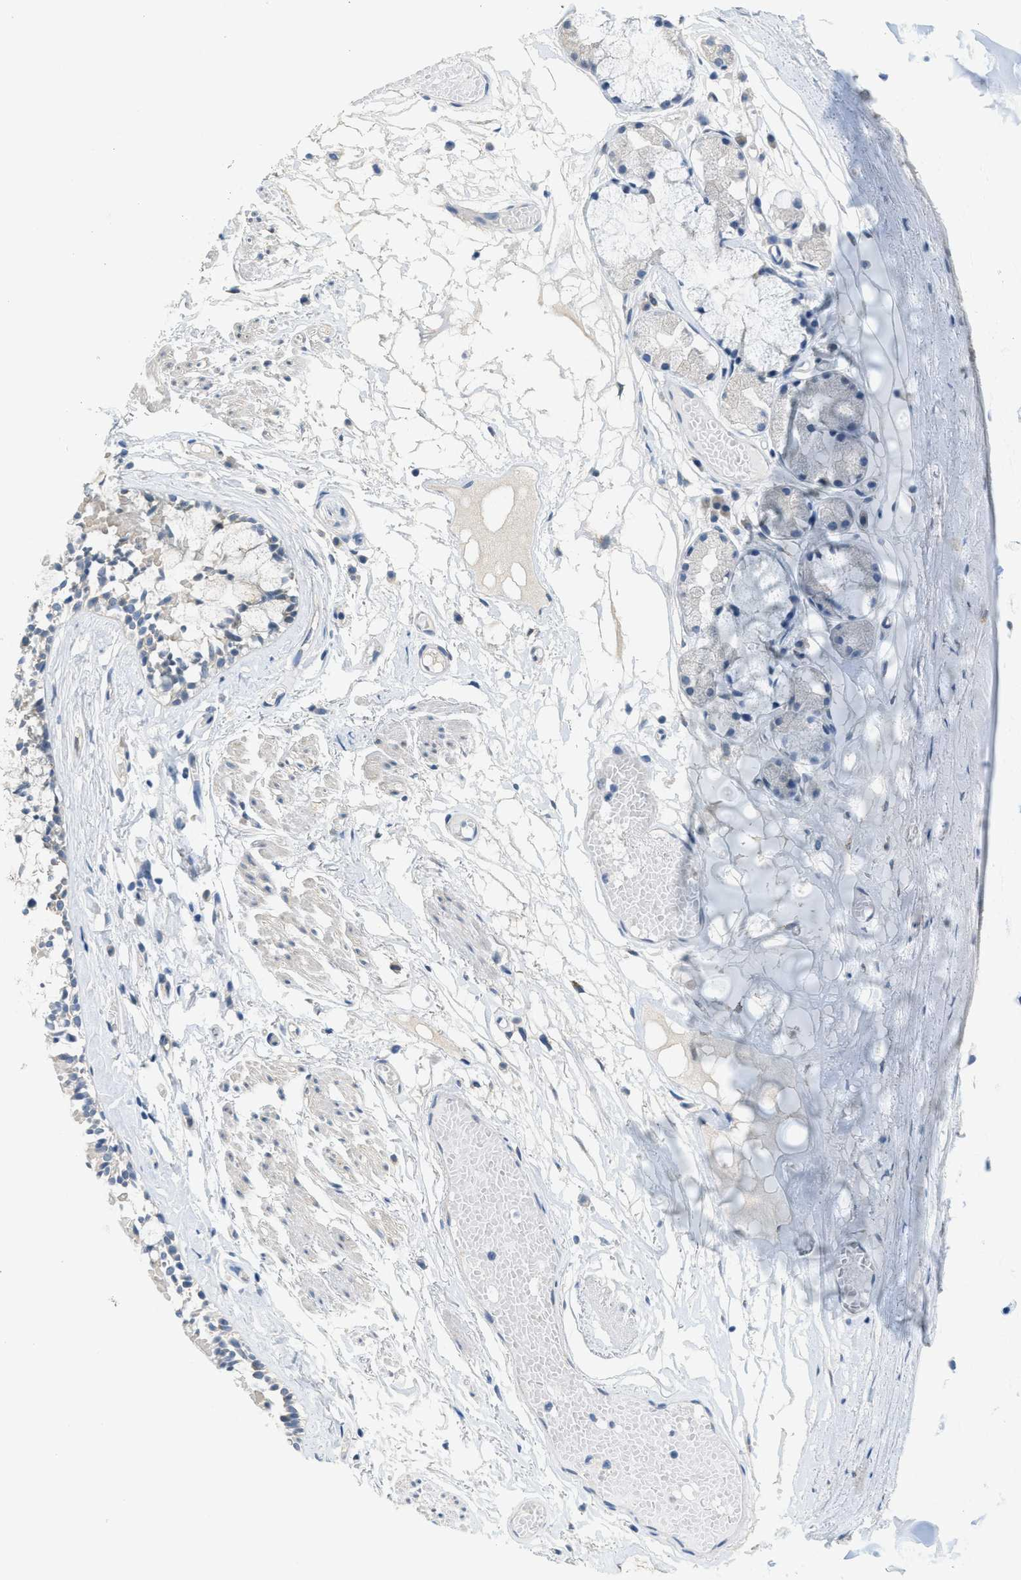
{"staining": {"intensity": "negative", "quantity": "none", "location": "none"}, "tissue": "bronchus", "cell_type": "Respiratory epithelial cells", "image_type": "normal", "snomed": [{"axis": "morphology", "description": "Normal tissue, NOS"}, {"axis": "morphology", "description": "Inflammation, NOS"}, {"axis": "topography", "description": "Cartilage tissue"}, {"axis": "topography", "description": "Lung"}], "caption": "Immunohistochemistry micrograph of normal bronchus: bronchus stained with DAB (3,3'-diaminobenzidine) exhibits no significant protein staining in respiratory epithelial cells. (DAB (3,3'-diaminobenzidine) immunohistochemistry, high magnification).", "gene": "ZFYVE9", "patient": {"sex": "male", "age": 71}}